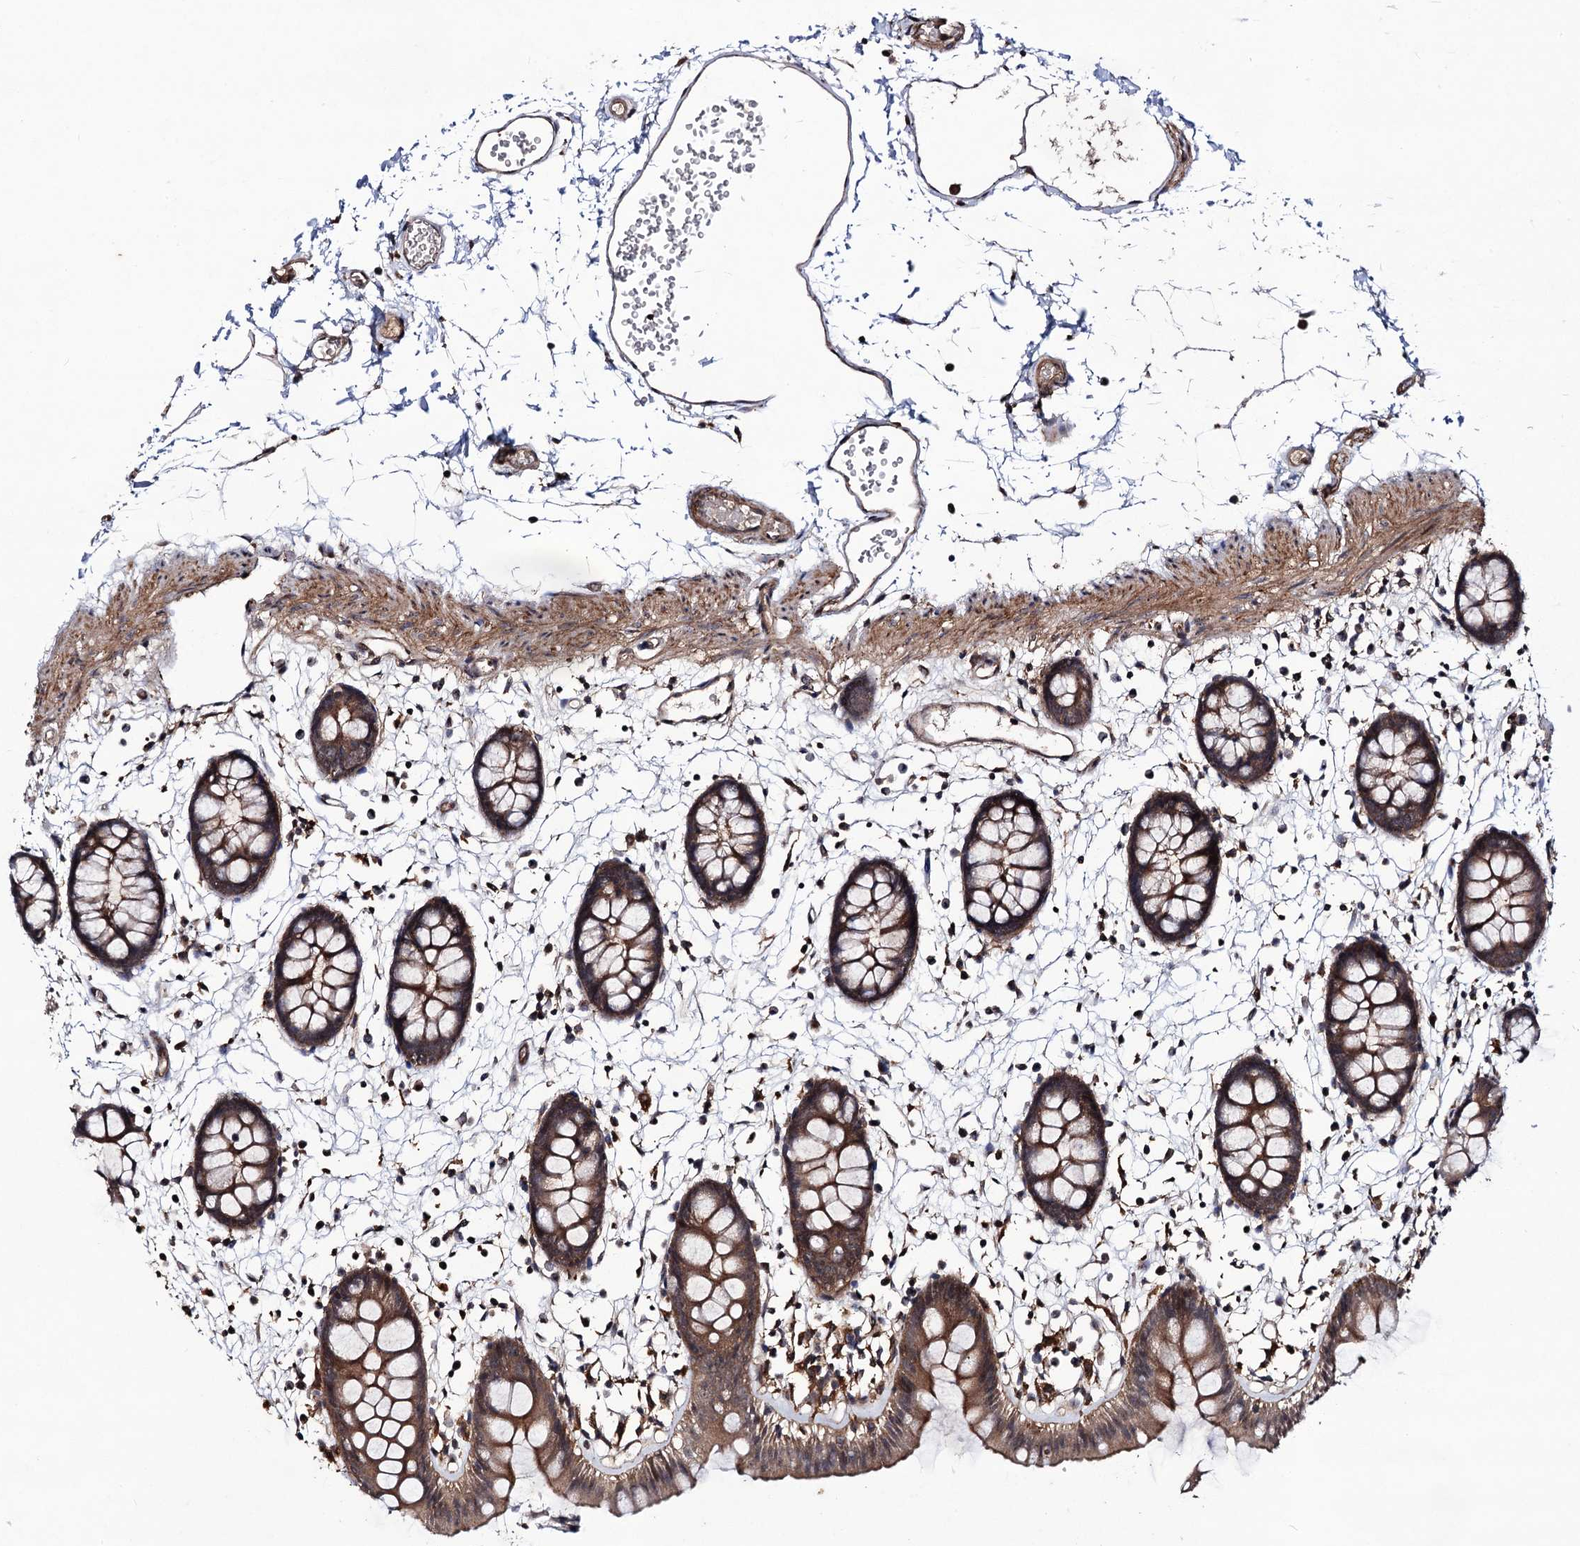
{"staining": {"intensity": "weak", "quantity": ">75%", "location": "cytoplasmic/membranous,nuclear"}, "tissue": "colon", "cell_type": "Endothelial cells", "image_type": "normal", "snomed": [{"axis": "morphology", "description": "Normal tissue, NOS"}, {"axis": "topography", "description": "Colon"}], "caption": "Protein staining demonstrates weak cytoplasmic/membranous,nuclear staining in approximately >75% of endothelial cells in normal colon.", "gene": "KXD1", "patient": {"sex": "male", "age": 56}}